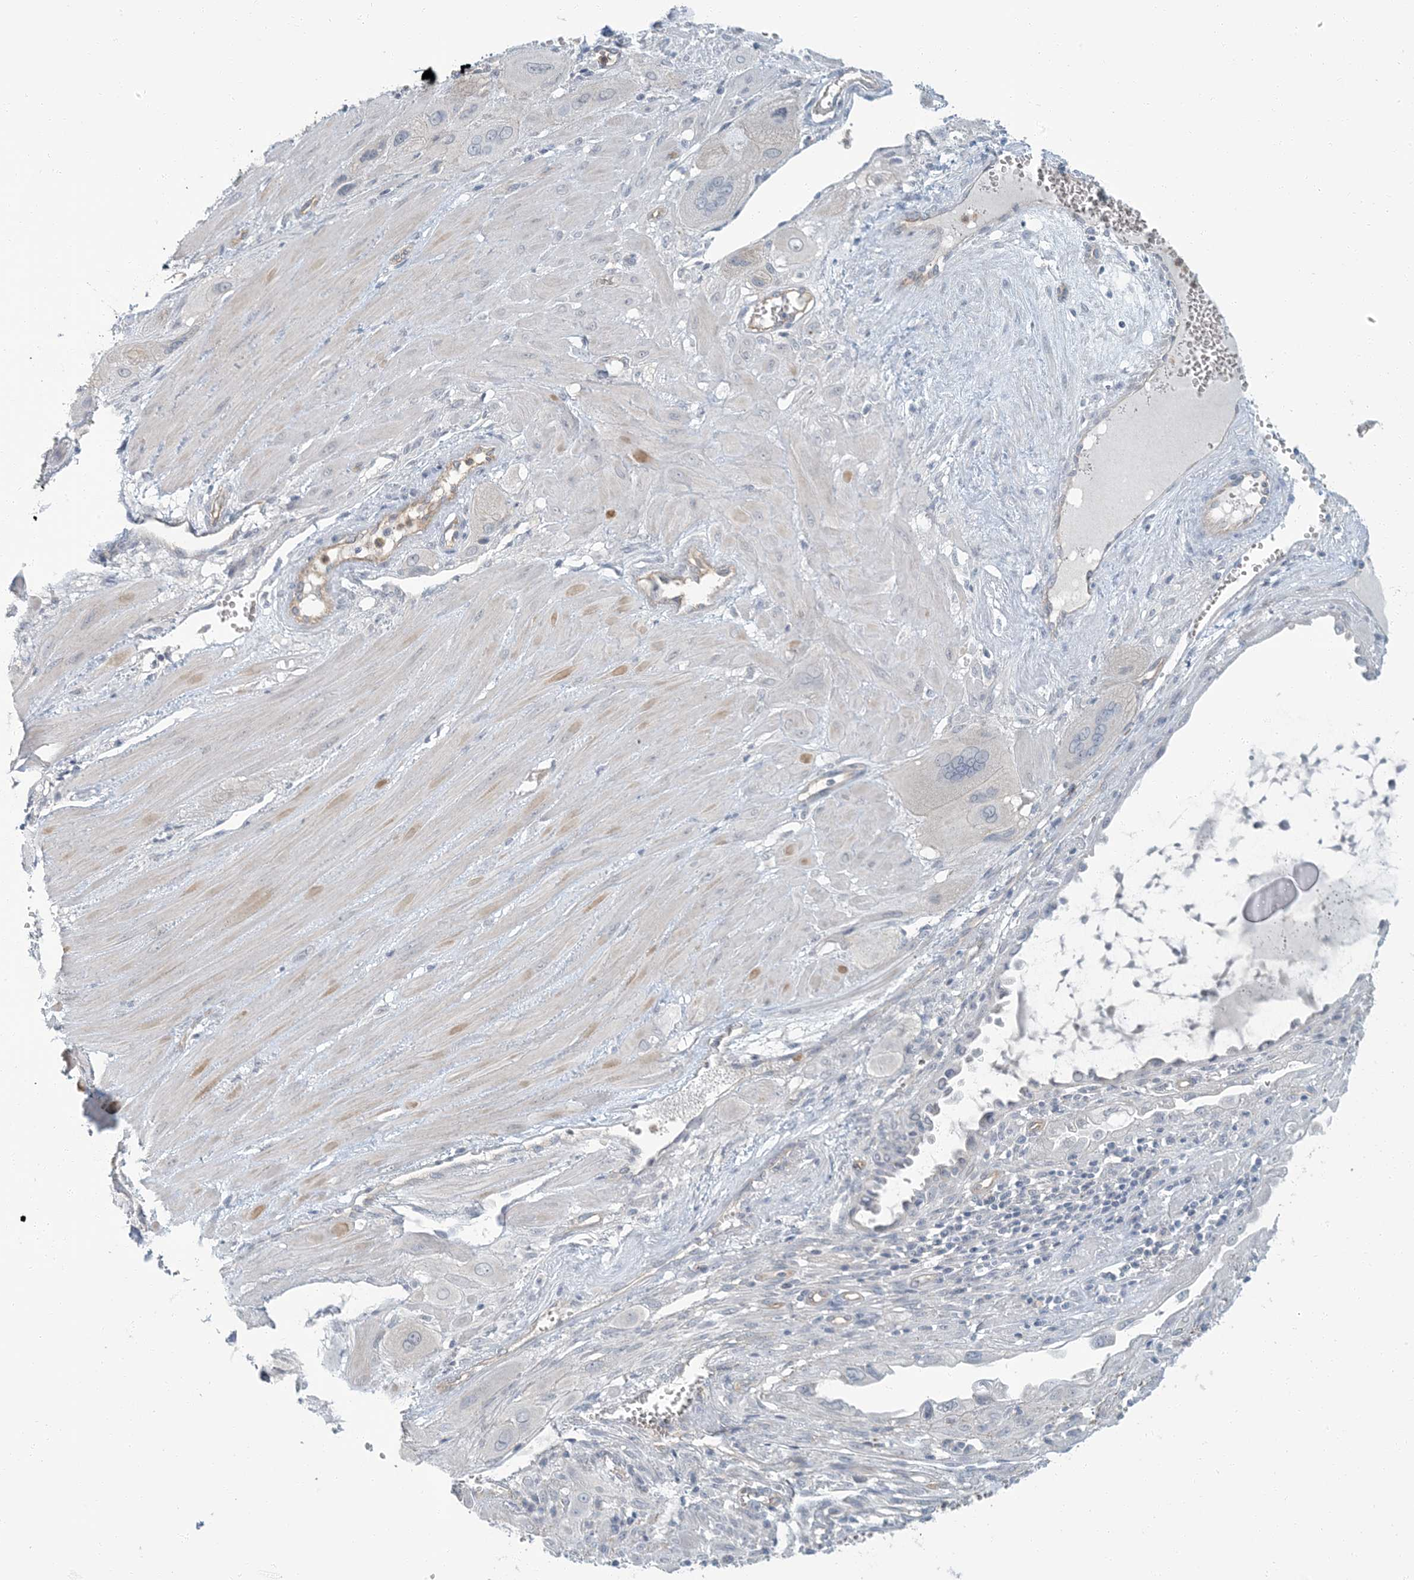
{"staining": {"intensity": "negative", "quantity": "none", "location": "none"}, "tissue": "cervical cancer", "cell_type": "Tumor cells", "image_type": "cancer", "snomed": [{"axis": "morphology", "description": "Squamous cell carcinoma, NOS"}, {"axis": "topography", "description": "Cervix"}], "caption": "DAB (3,3'-diaminobenzidine) immunohistochemical staining of squamous cell carcinoma (cervical) demonstrates no significant positivity in tumor cells. (Stains: DAB immunohistochemistry with hematoxylin counter stain, Microscopy: brightfield microscopy at high magnification).", "gene": "EPHA4", "patient": {"sex": "female", "age": 34}}